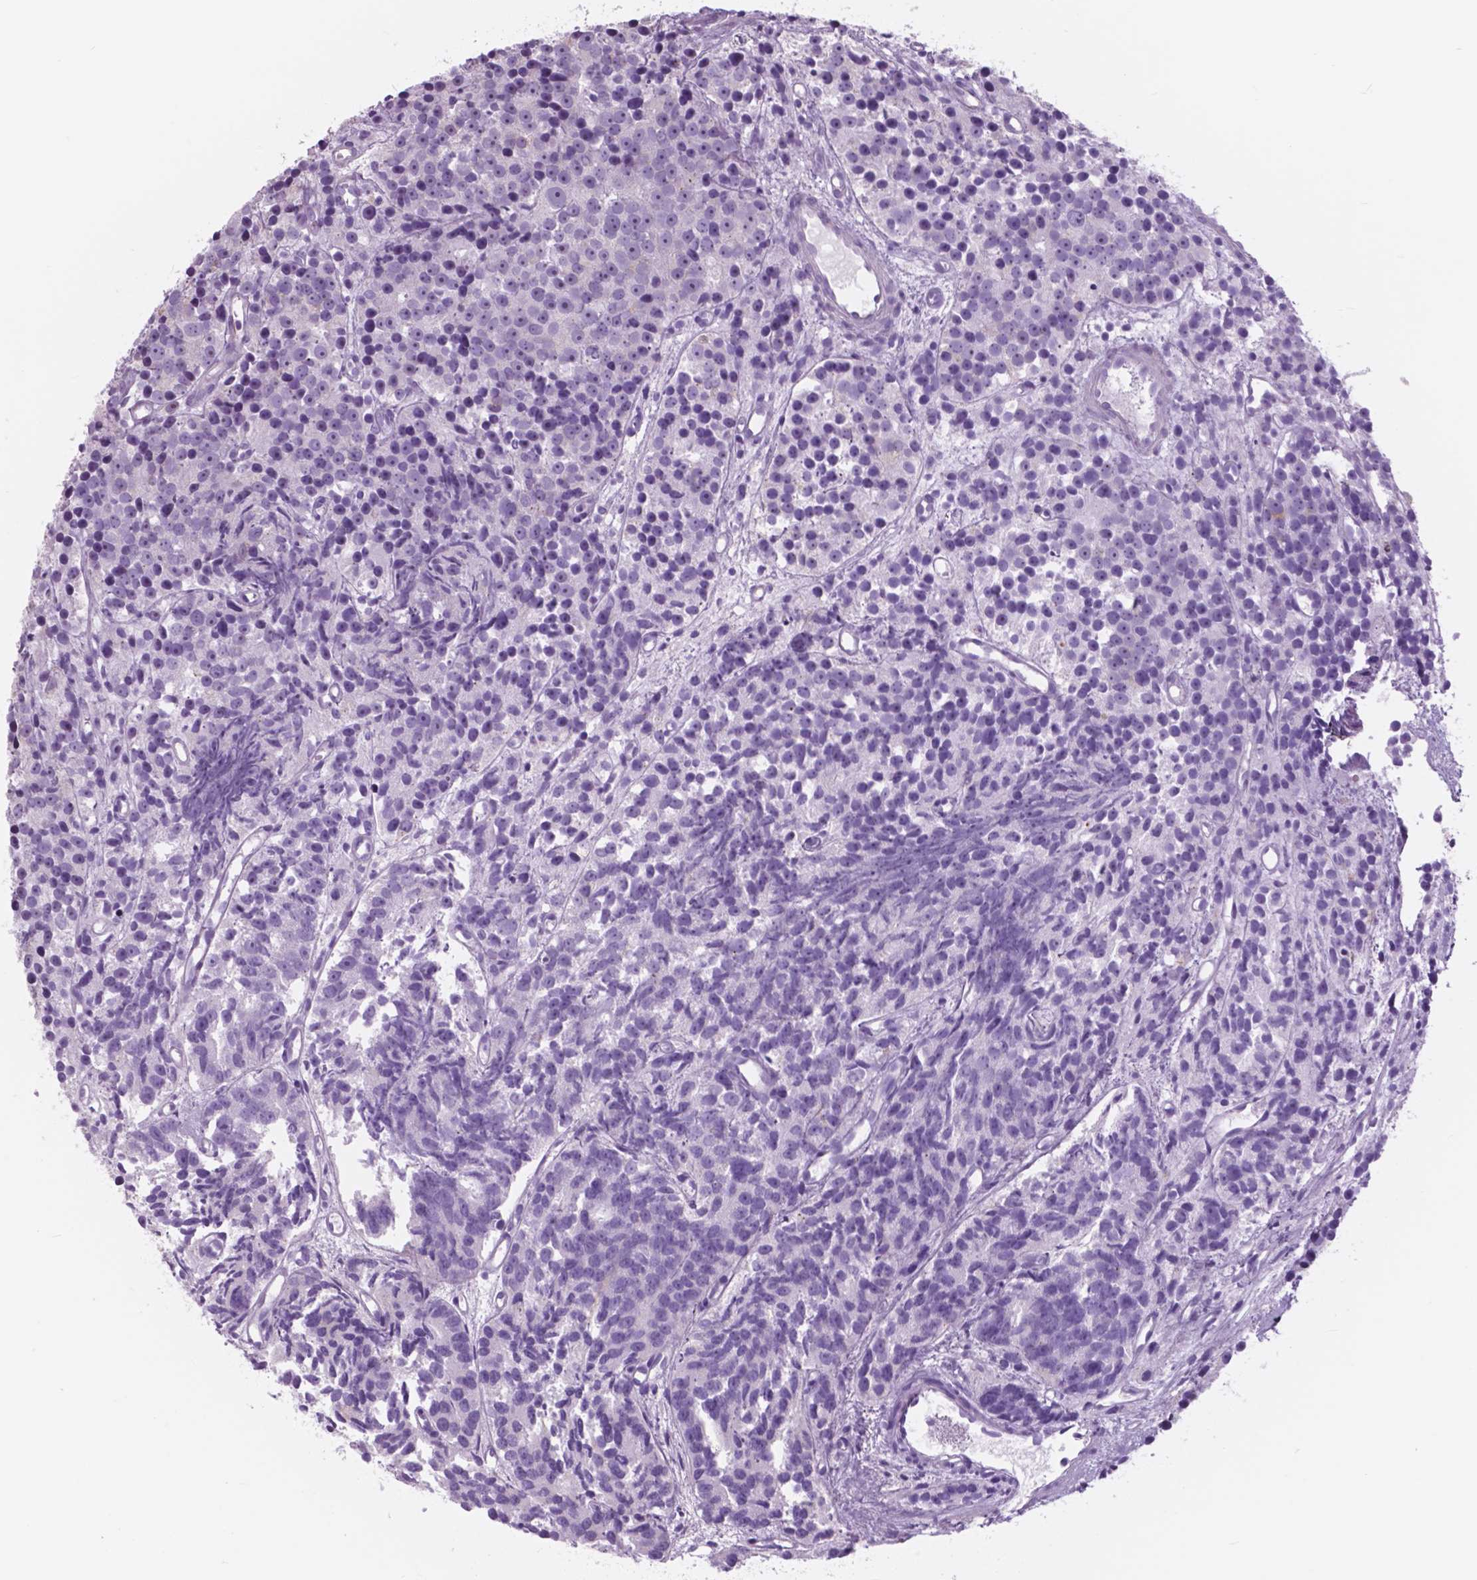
{"staining": {"intensity": "negative", "quantity": "none", "location": "none"}, "tissue": "prostate cancer", "cell_type": "Tumor cells", "image_type": "cancer", "snomed": [{"axis": "morphology", "description": "Adenocarcinoma, High grade"}, {"axis": "topography", "description": "Prostate"}], "caption": "Image shows no significant protein staining in tumor cells of prostate cancer (high-grade adenocarcinoma).", "gene": "FXYD2", "patient": {"sex": "male", "age": 77}}